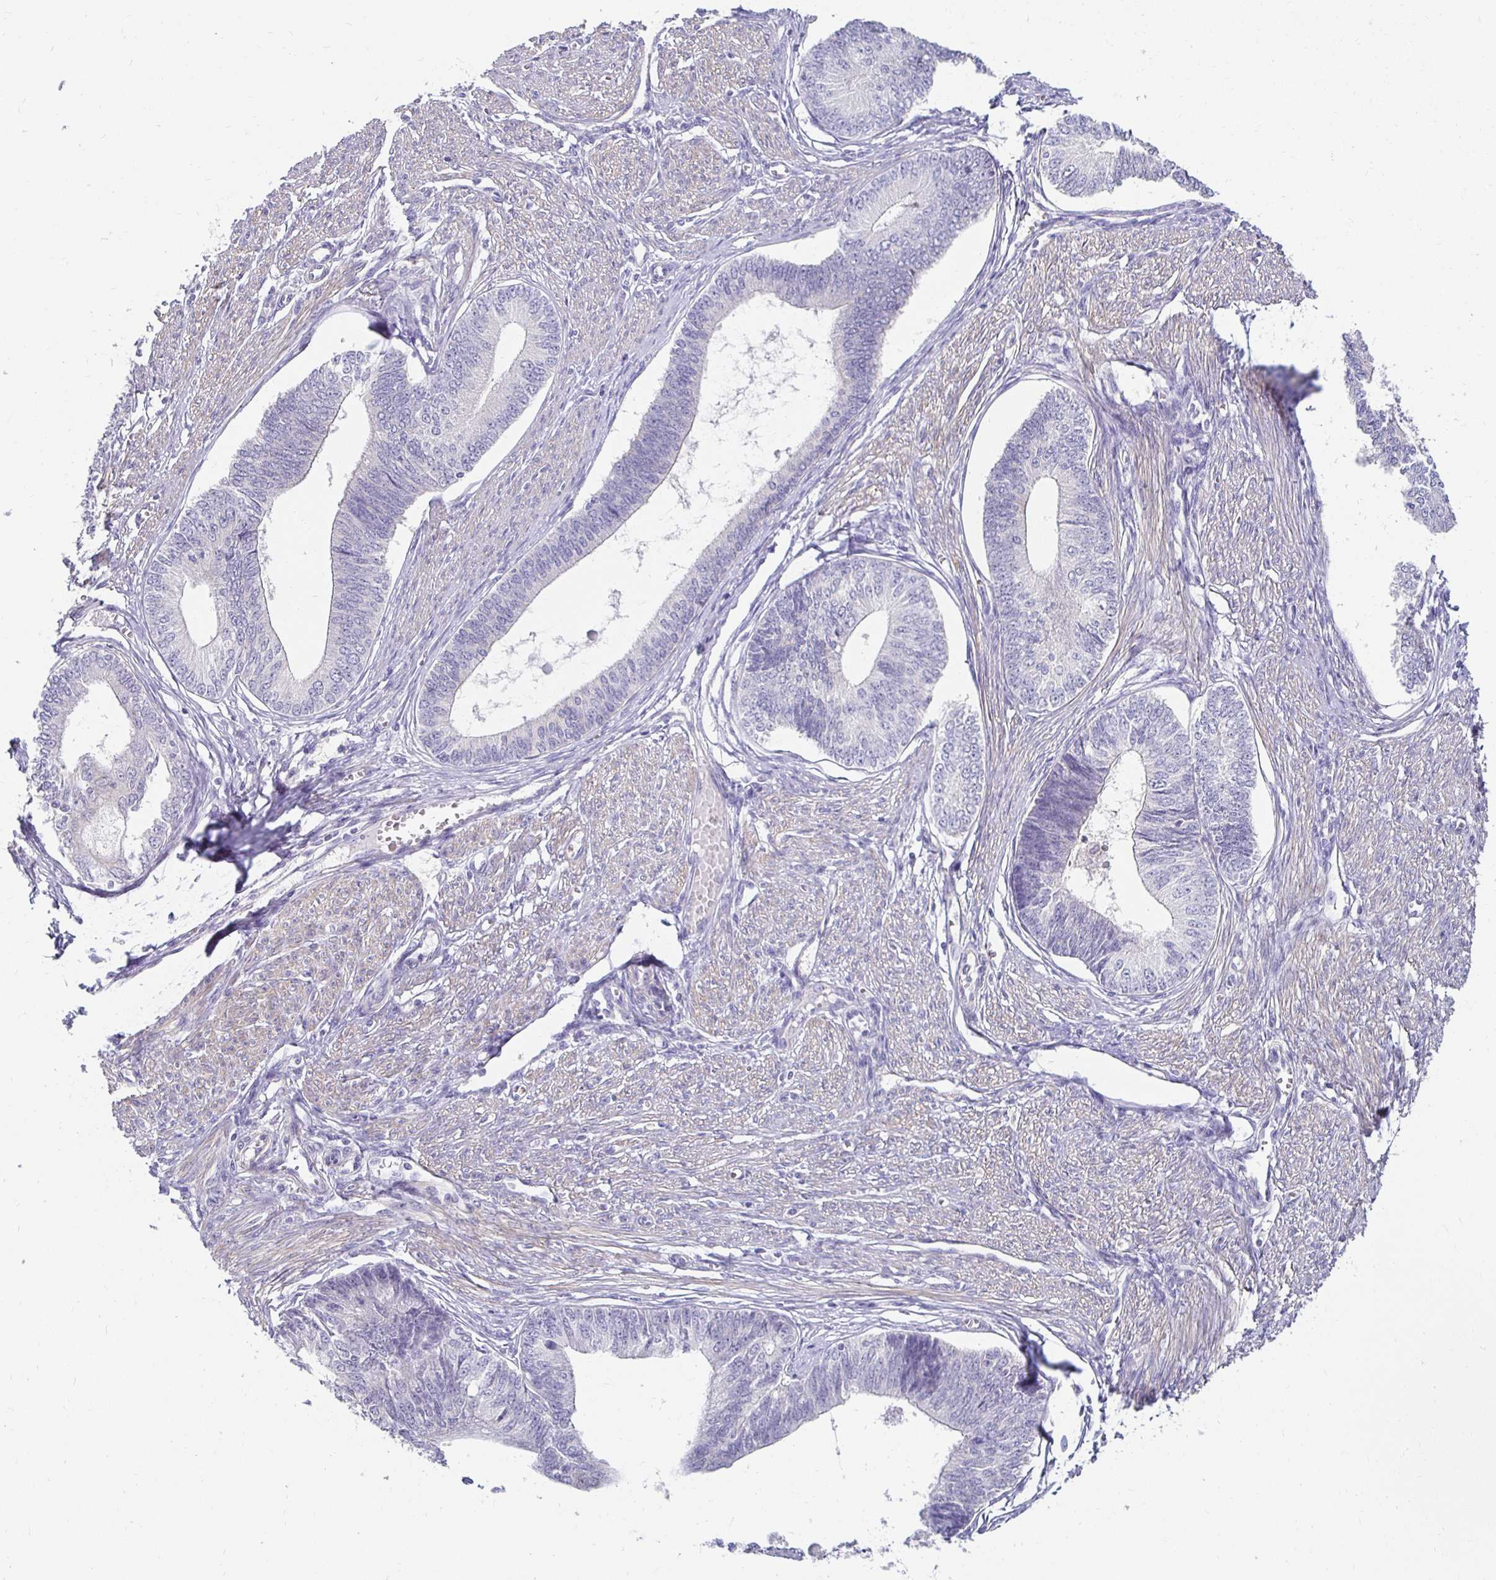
{"staining": {"intensity": "negative", "quantity": "none", "location": "none"}, "tissue": "endometrial cancer", "cell_type": "Tumor cells", "image_type": "cancer", "snomed": [{"axis": "morphology", "description": "Adenocarcinoma, NOS"}, {"axis": "topography", "description": "Endometrium"}], "caption": "IHC photomicrograph of neoplastic tissue: endometrial cancer stained with DAB exhibits no significant protein positivity in tumor cells.", "gene": "AKAP6", "patient": {"sex": "female", "age": 68}}